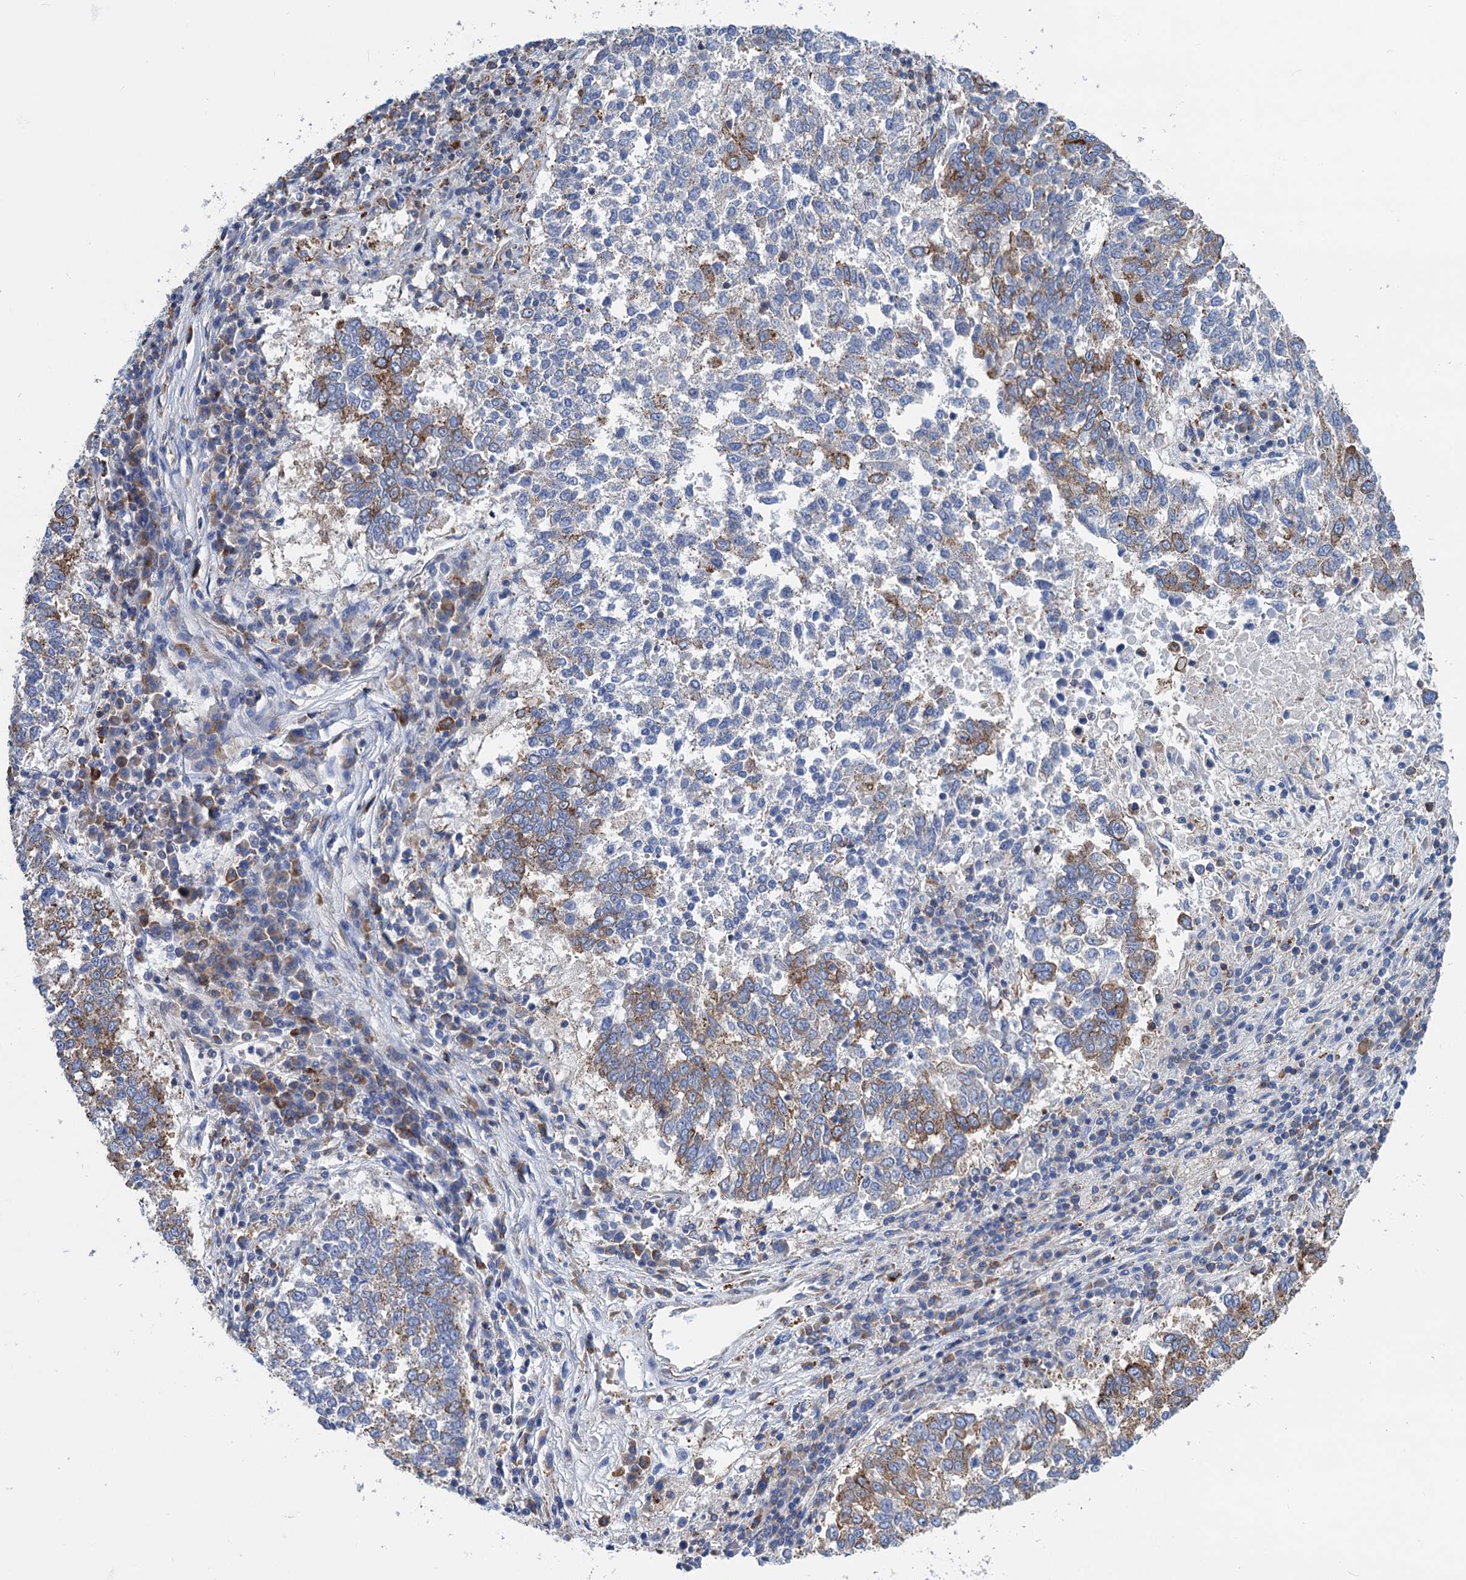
{"staining": {"intensity": "moderate", "quantity": "25%-75%", "location": "cytoplasmic/membranous"}, "tissue": "lung cancer", "cell_type": "Tumor cells", "image_type": "cancer", "snomed": [{"axis": "morphology", "description": "Squamous cell carcinoma, NOS"}, {"axis": "topography", "description": "Lung"}], "caption": "Lung cancer (squamous cell carcinoma) was stained to show a protein in brown. There is medium levels of moderate cytoplasmic/membranous staining in approximately 25%-75% of tumor cells.", "gene": "SLC12A7", "patient": {"sex": "male", "age": 73}}